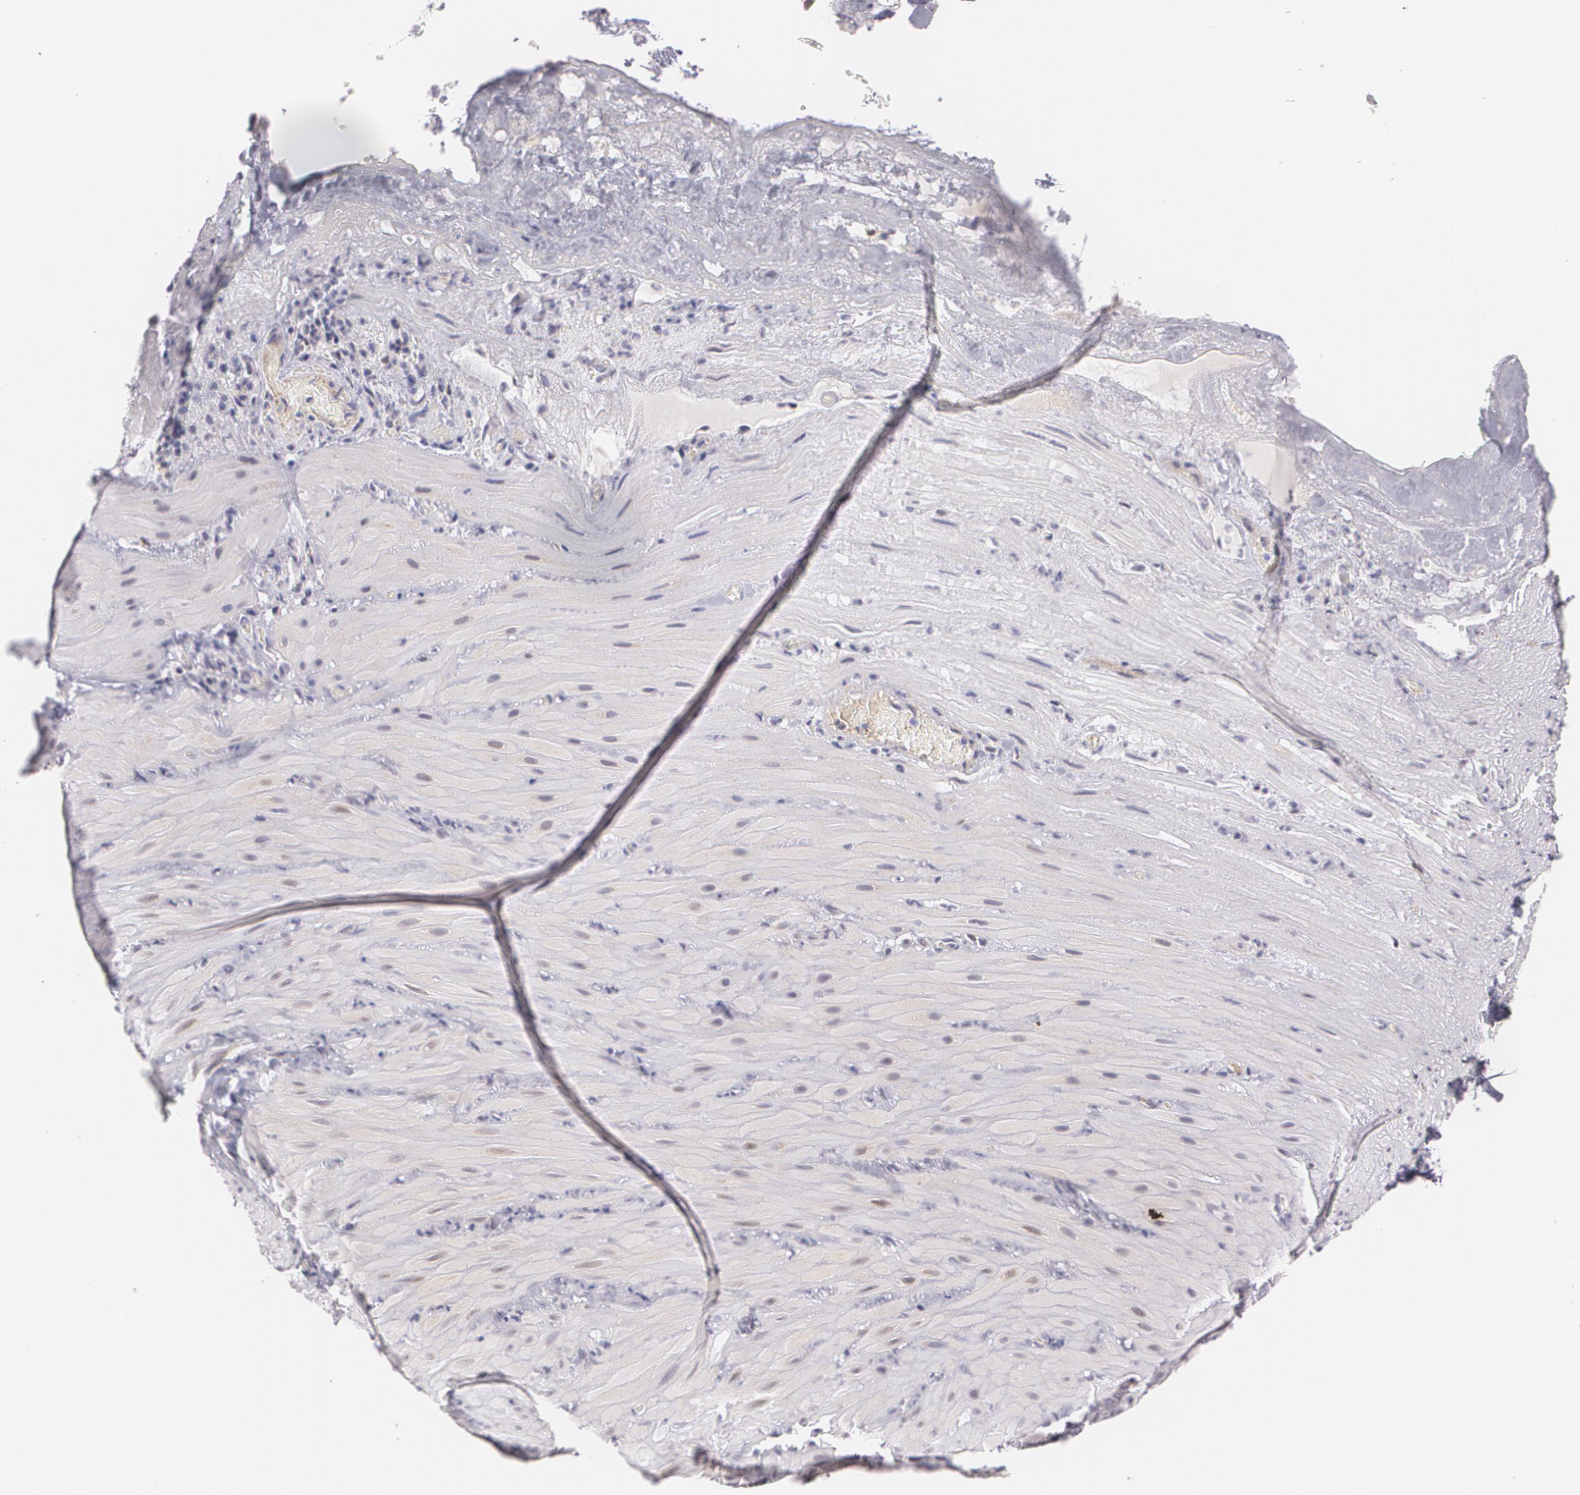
{"staining": {"intensity": "negative", "quantity": "none", "location": "none"}, "tissue": "smooth muscle", "cell_type": "Smooth muscle cells", "image_type": "normal", "snomed": [{"axis": "morphology", "description": "Normal tissue, NOS"}, {"axis": "topography", "description": "Duodenum"}], "caption": "IHC of normal smooth muscle exhibits no expression in smooth muscle cells.", "gene": "ZBTB16", "patient": {"sex": "male", "age": 63}}